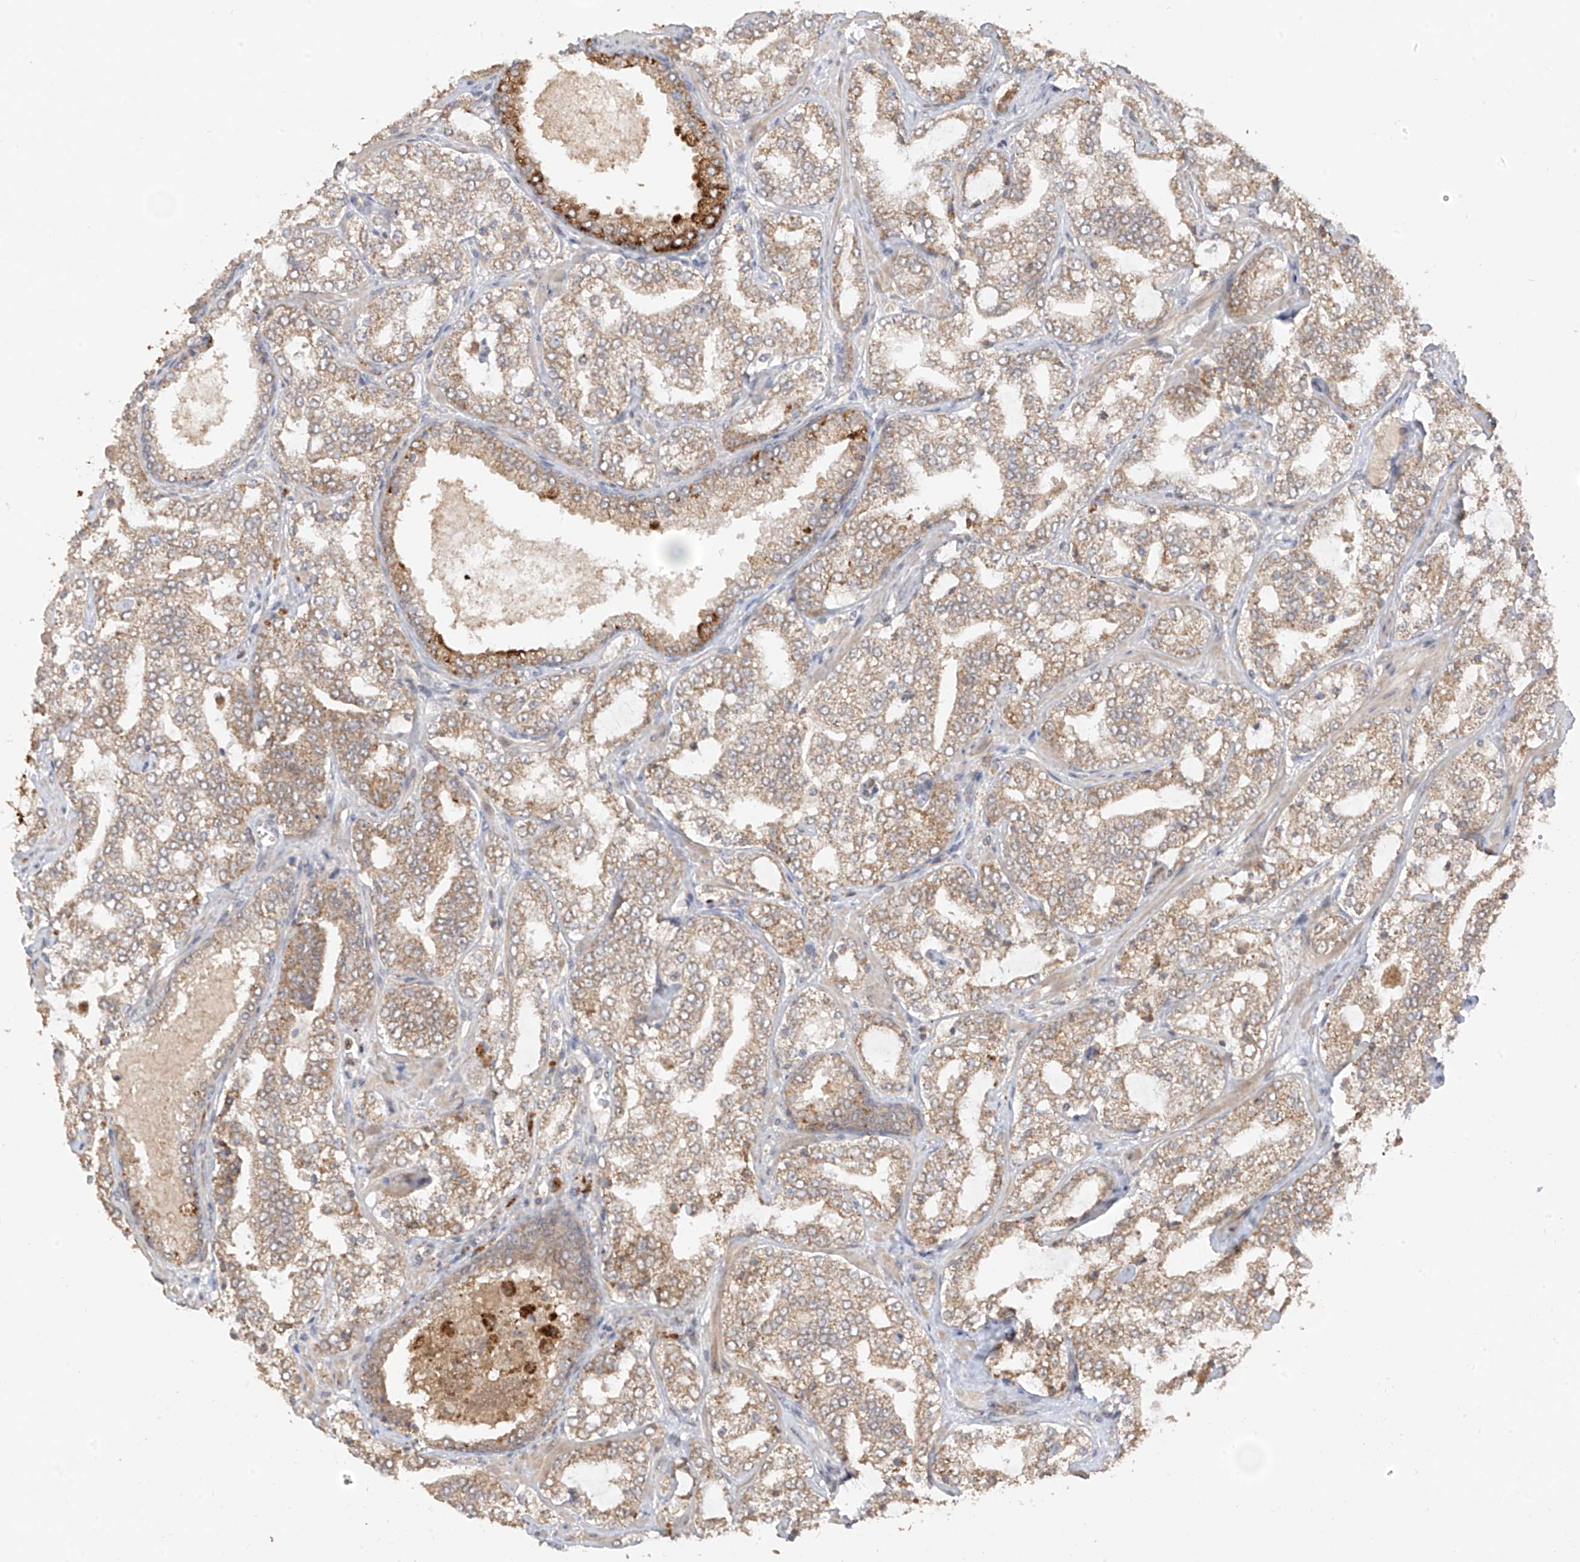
{"staining": {"intensity": "weak", "quantity": ">75%", "location": "cytoplasmic/membranous"}, "tissue": "prostate cancer", "cell_type": "Tumor cells", "image_type": "cancer", "snomed": [{"axis": "morphology", "description": "Adenocarcinoma, High grade"}, {"axis": "topography", "description": "Prostate"}], "caption": "Weak cytoplasmic/membranous protein staining is identified in about >75% of tumor cells in prostate high-grade adenocarcinoma. Nuclei are stained in blue.", "gene": "COLGALT2", "patient": {"sex": "male", "age": 64}}